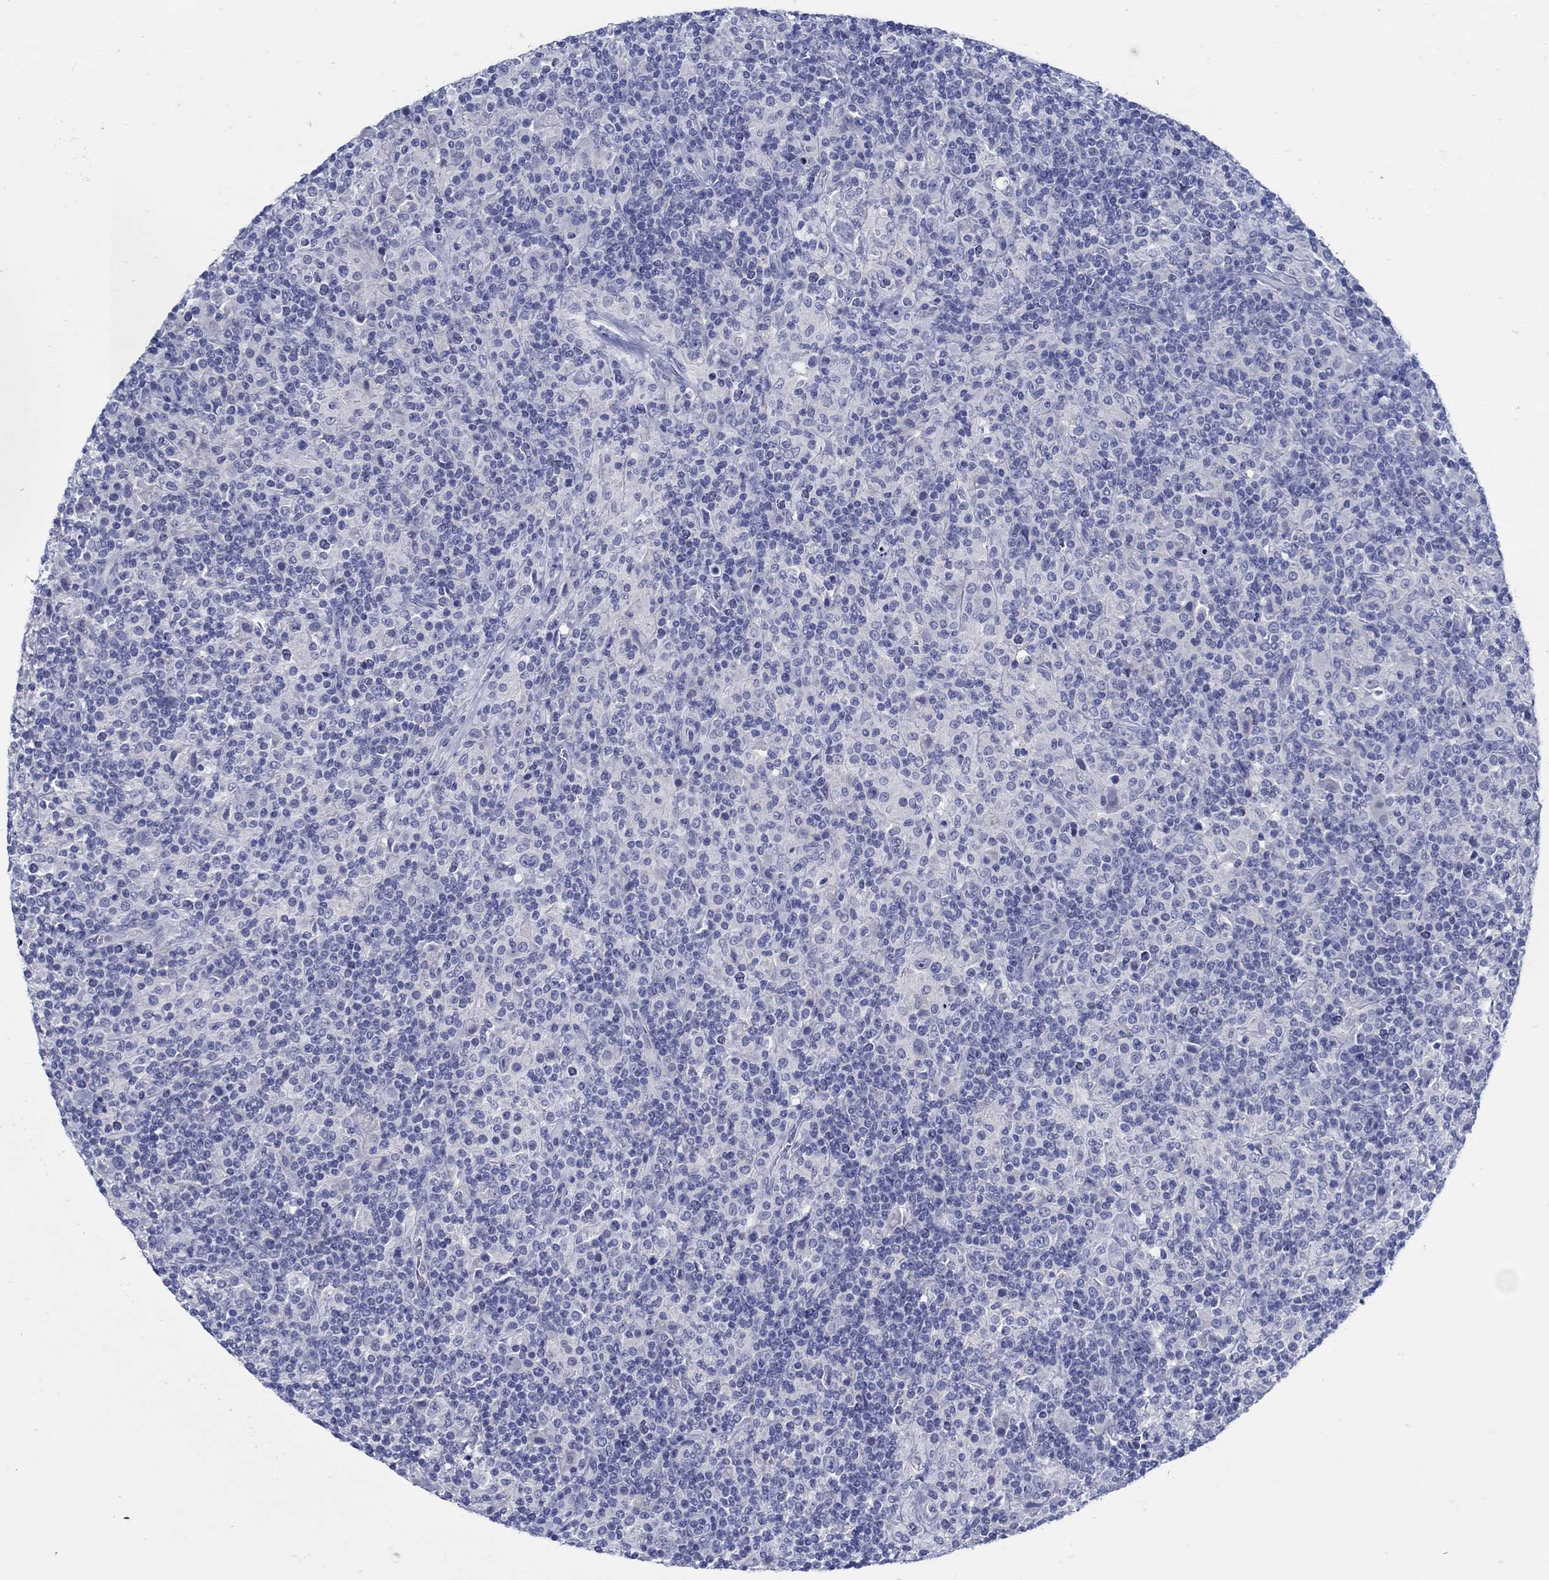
{"staining": {"intensity": "negative", "quantity": "none", "location": "none"}, "tissue": "lymphoma", "cell_type": "Tumor cells", "image_type": "cancer", "snomed": [{"axis": "morphology", "description": "Hodgkin's disease, NOS"}, {"axis": "topography", "description": "Lymph node"}], "caption": "IHC micrograph of Hodgkin's disease stained for a protein (brown), which reveals no positivity in tumor cells.", "gene": "PAX9", "patient": {"sex": "male", "age": 70}}